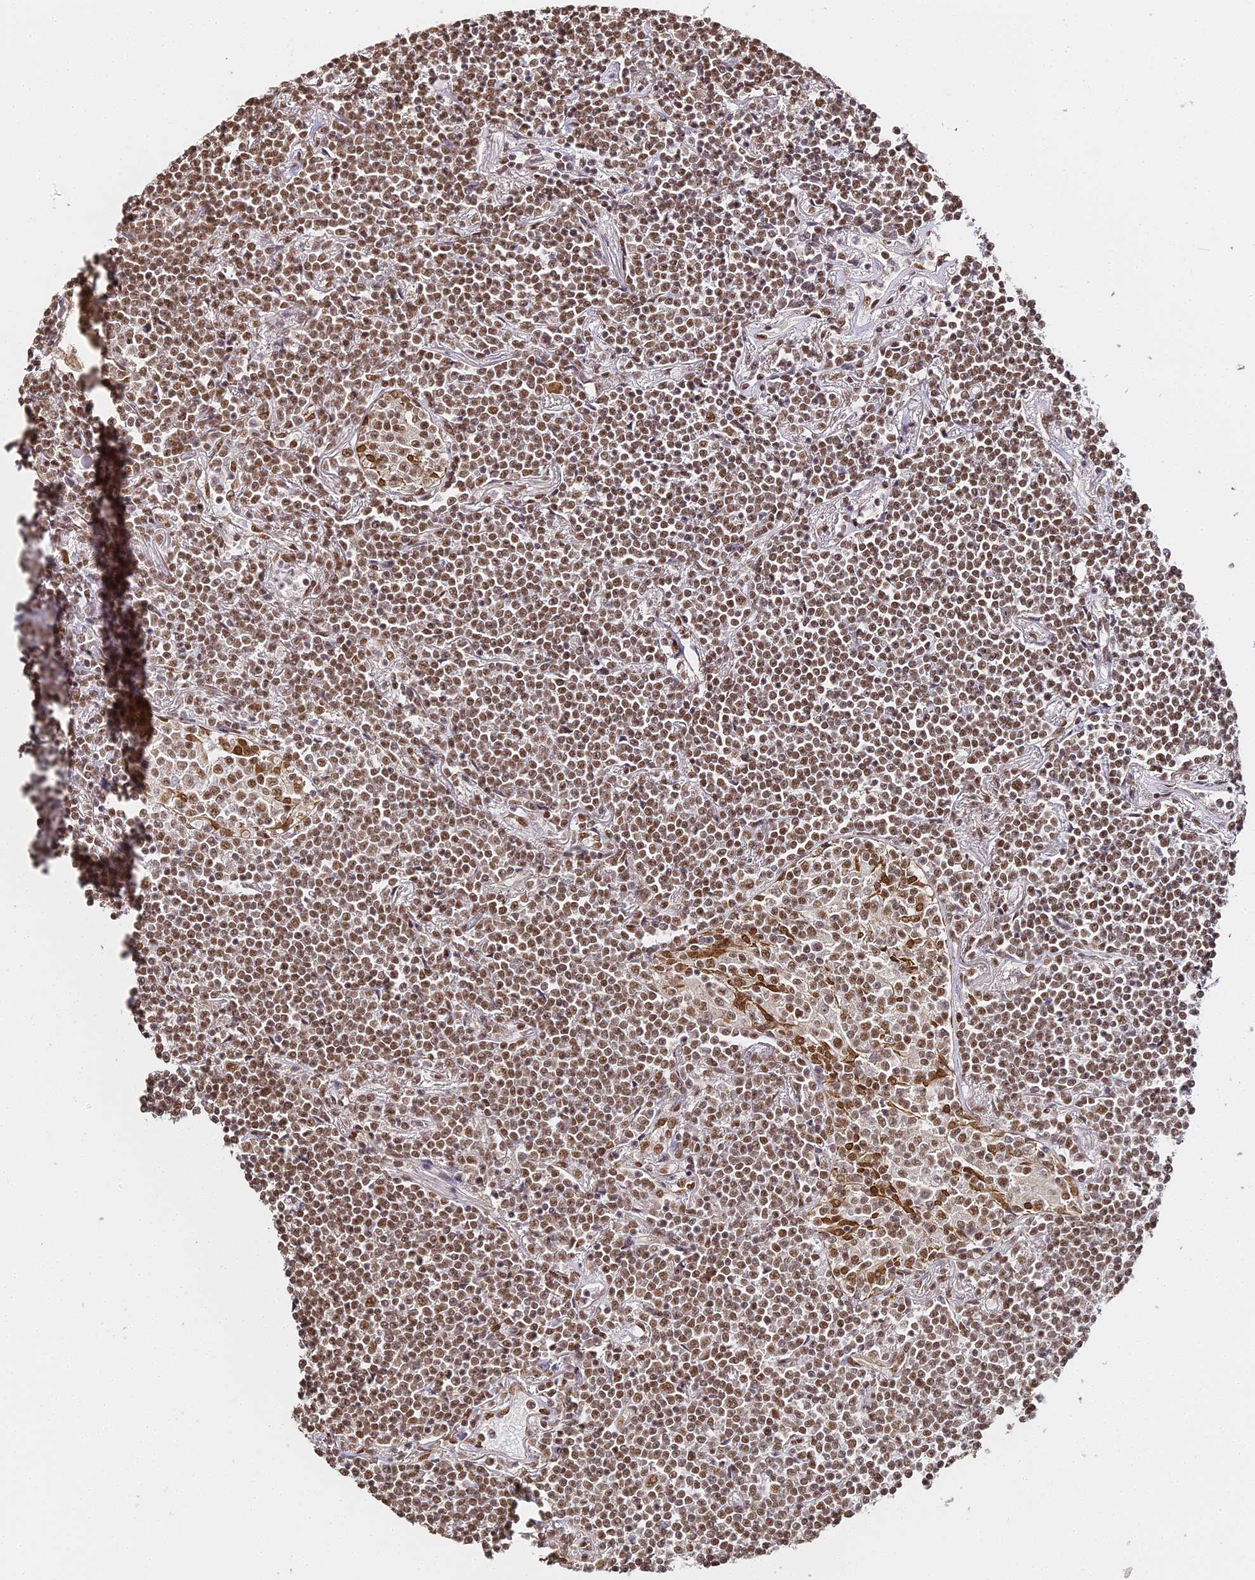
{"staining": {"intensity": "moderate", "quantity": ">75%", "location": "nuclear"}, "tissue": "lymphoma", "cell_type": "Tumor cells", "image_type": "cancer", "snomed": [{"axis": "morphology", "description": "Malignant lymphoma, non-Hodgkin's type, Low grade"}, {"axis": "topography", "description": "Lung"}], "caption": "Tumor cells exhibit medium levels of moderate nuclear positivity in about >75% of cells in human low-grade malignant lymphoma, non-Hodgkin's type.", "gene": "HNRNPA1", "patient": {"sex": "female", "age": 71}}